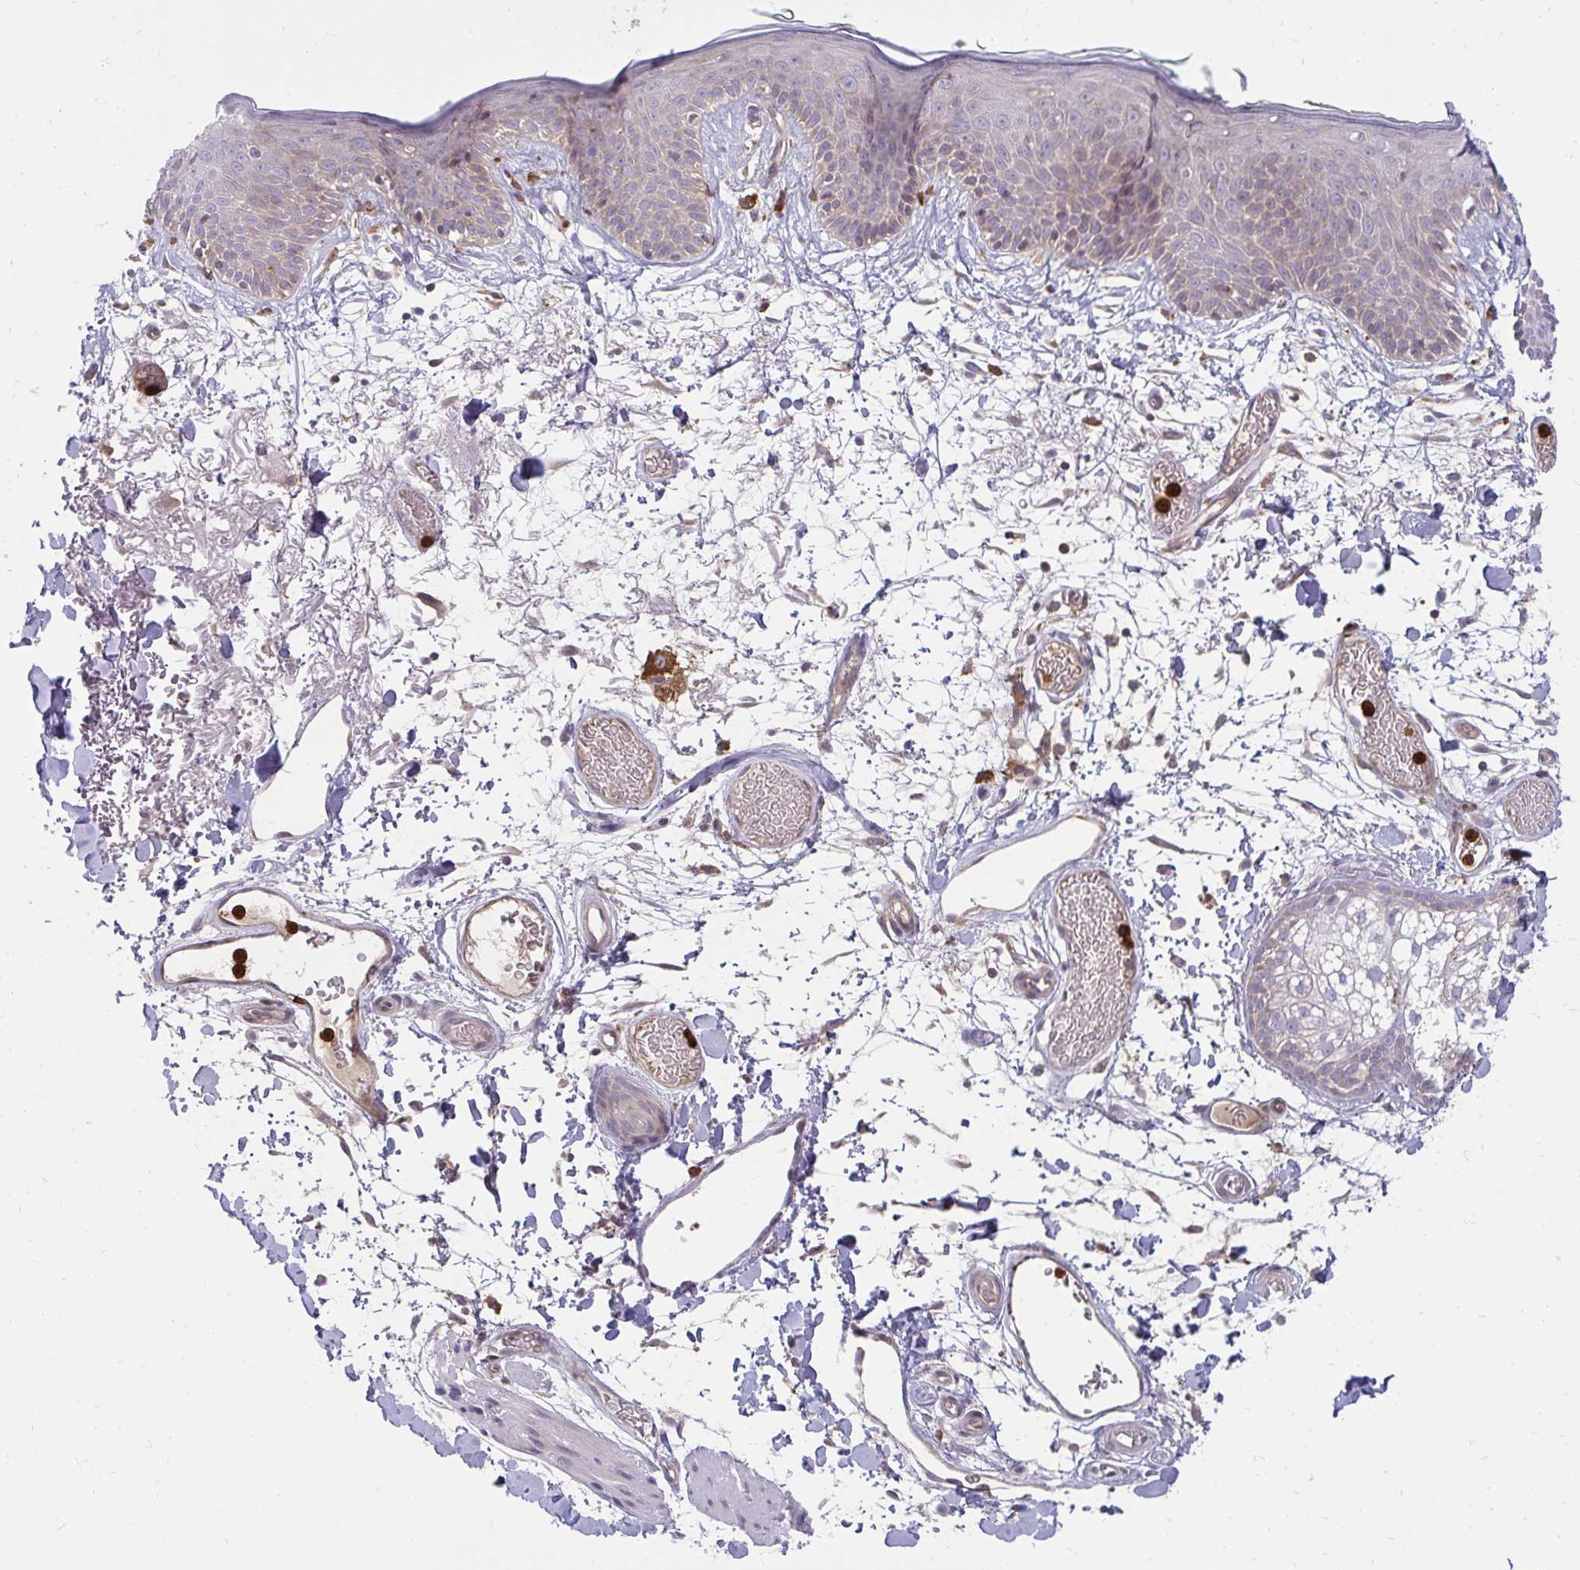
{"staining": {"intensity": "weak", "quantity": ">75%", "location": "cytoplasmic/membranous"}, "tissue": "skin", "cell_type": "Fibroblasts", "image_type": "normal", "snomed": [{"axis": "morphology", "description": "Normal tissue, NOS"}, {"axis": "topography", "description": "Skin"}], "caption": "Immunohistochemical staining of unremarkable human skin exhibits >75% levels of weak cytoplasmic/membranous protein staining in about >75% of fibroblasts. Nuclei are stained in blue.", "gene": "ASAP1", "patient": {"sex": "male", "age": 79}}